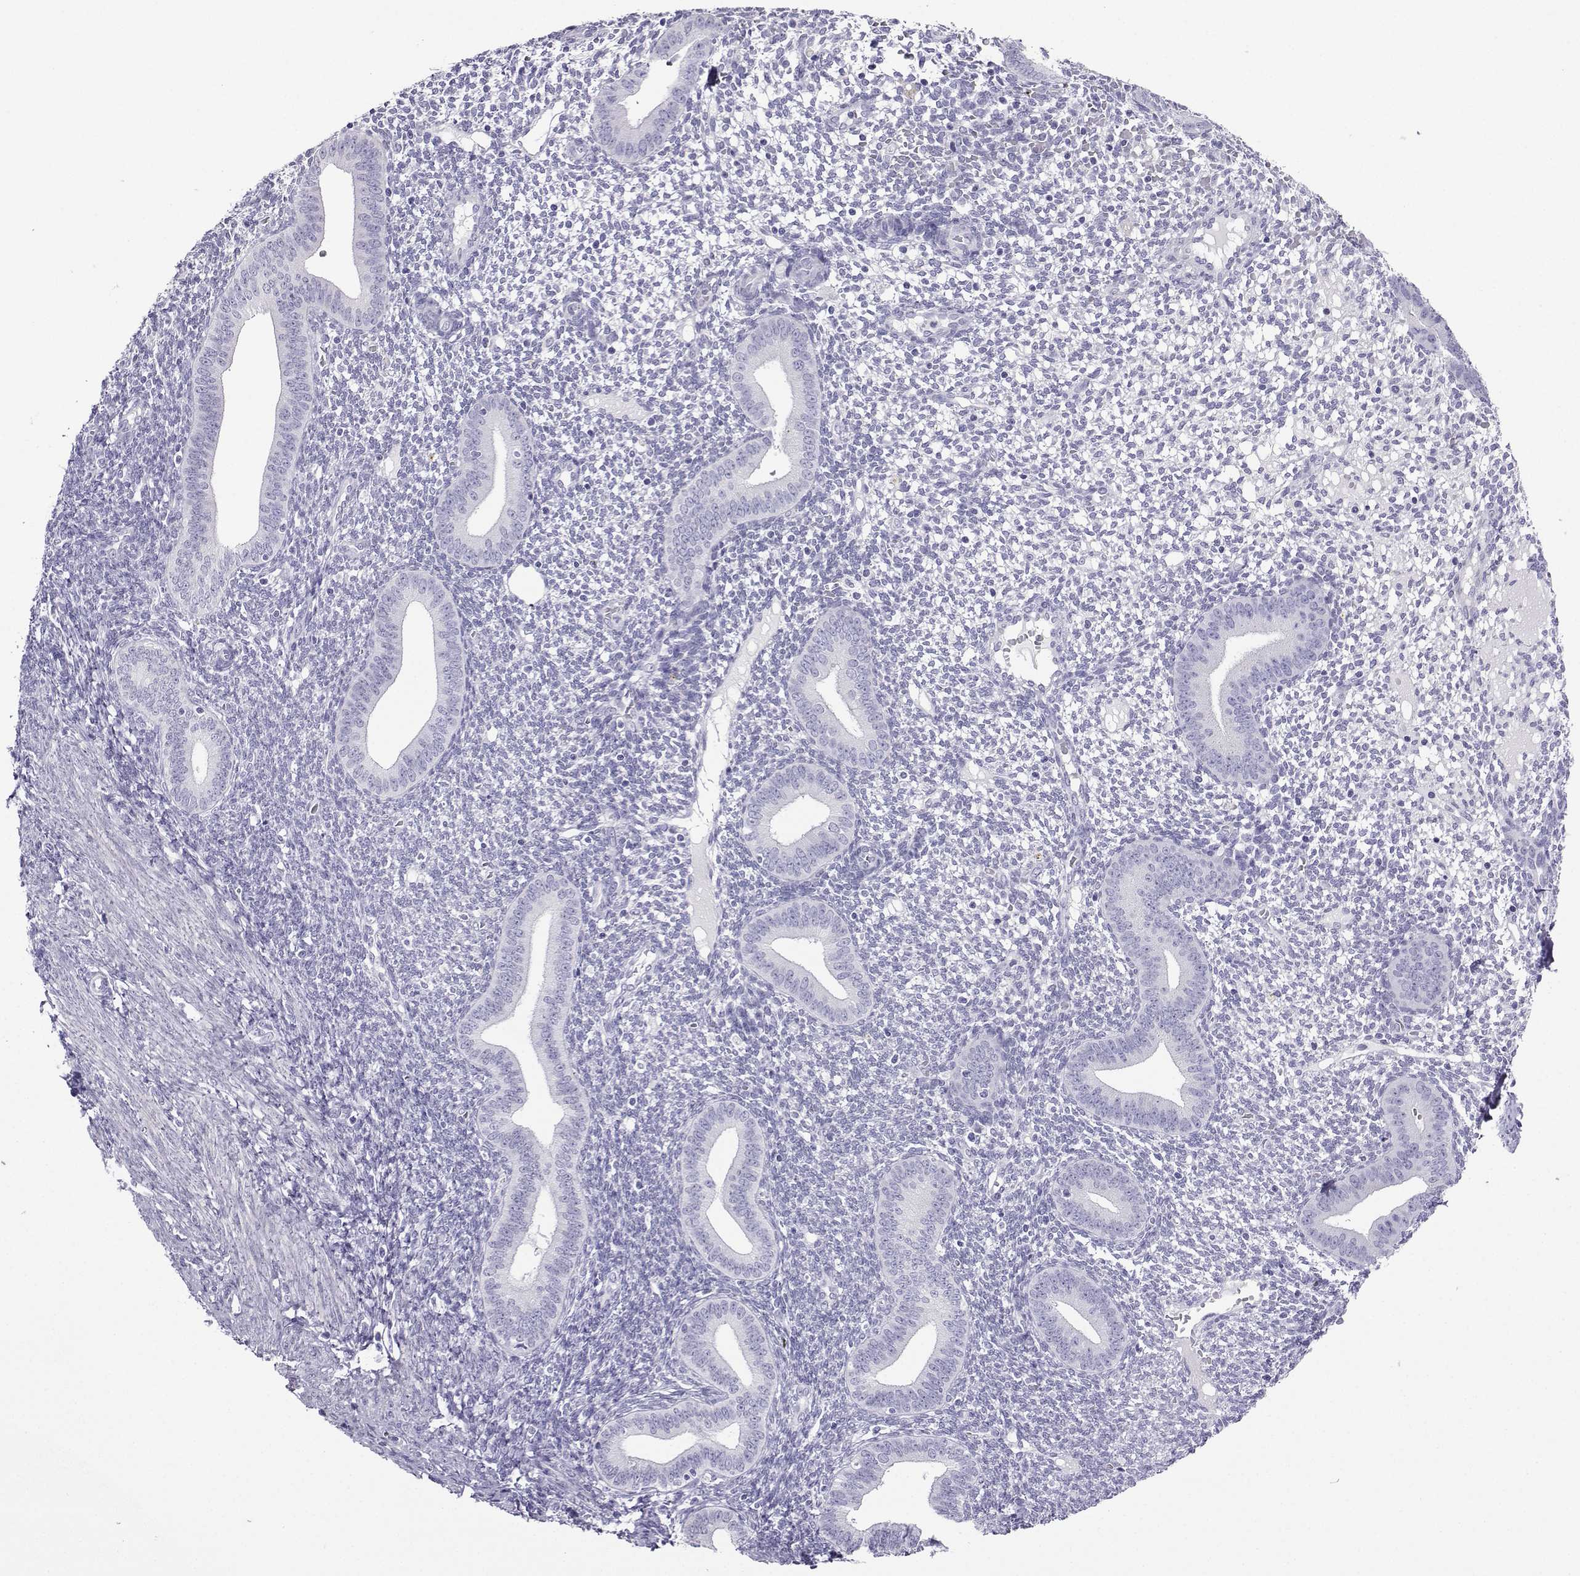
{"staining": {"intensity": "negative", "quantity": "none", "location": "none"}, "tissue": "endometrium", "cell_type": "Cells in endometrial stroma", "image_type": "normal", "snomed": [{"axis": "morphology", "description": "Normal tissue, NOS"}, {"axis": "topography", "description": "Endometrium"}], "caption": "The immunohistochemistry histopathology image has no significant staining in cells in endometrial stroma of endometrium.", "gene": "FBXO24", "patient": {"sex": "female", "age": 40}}